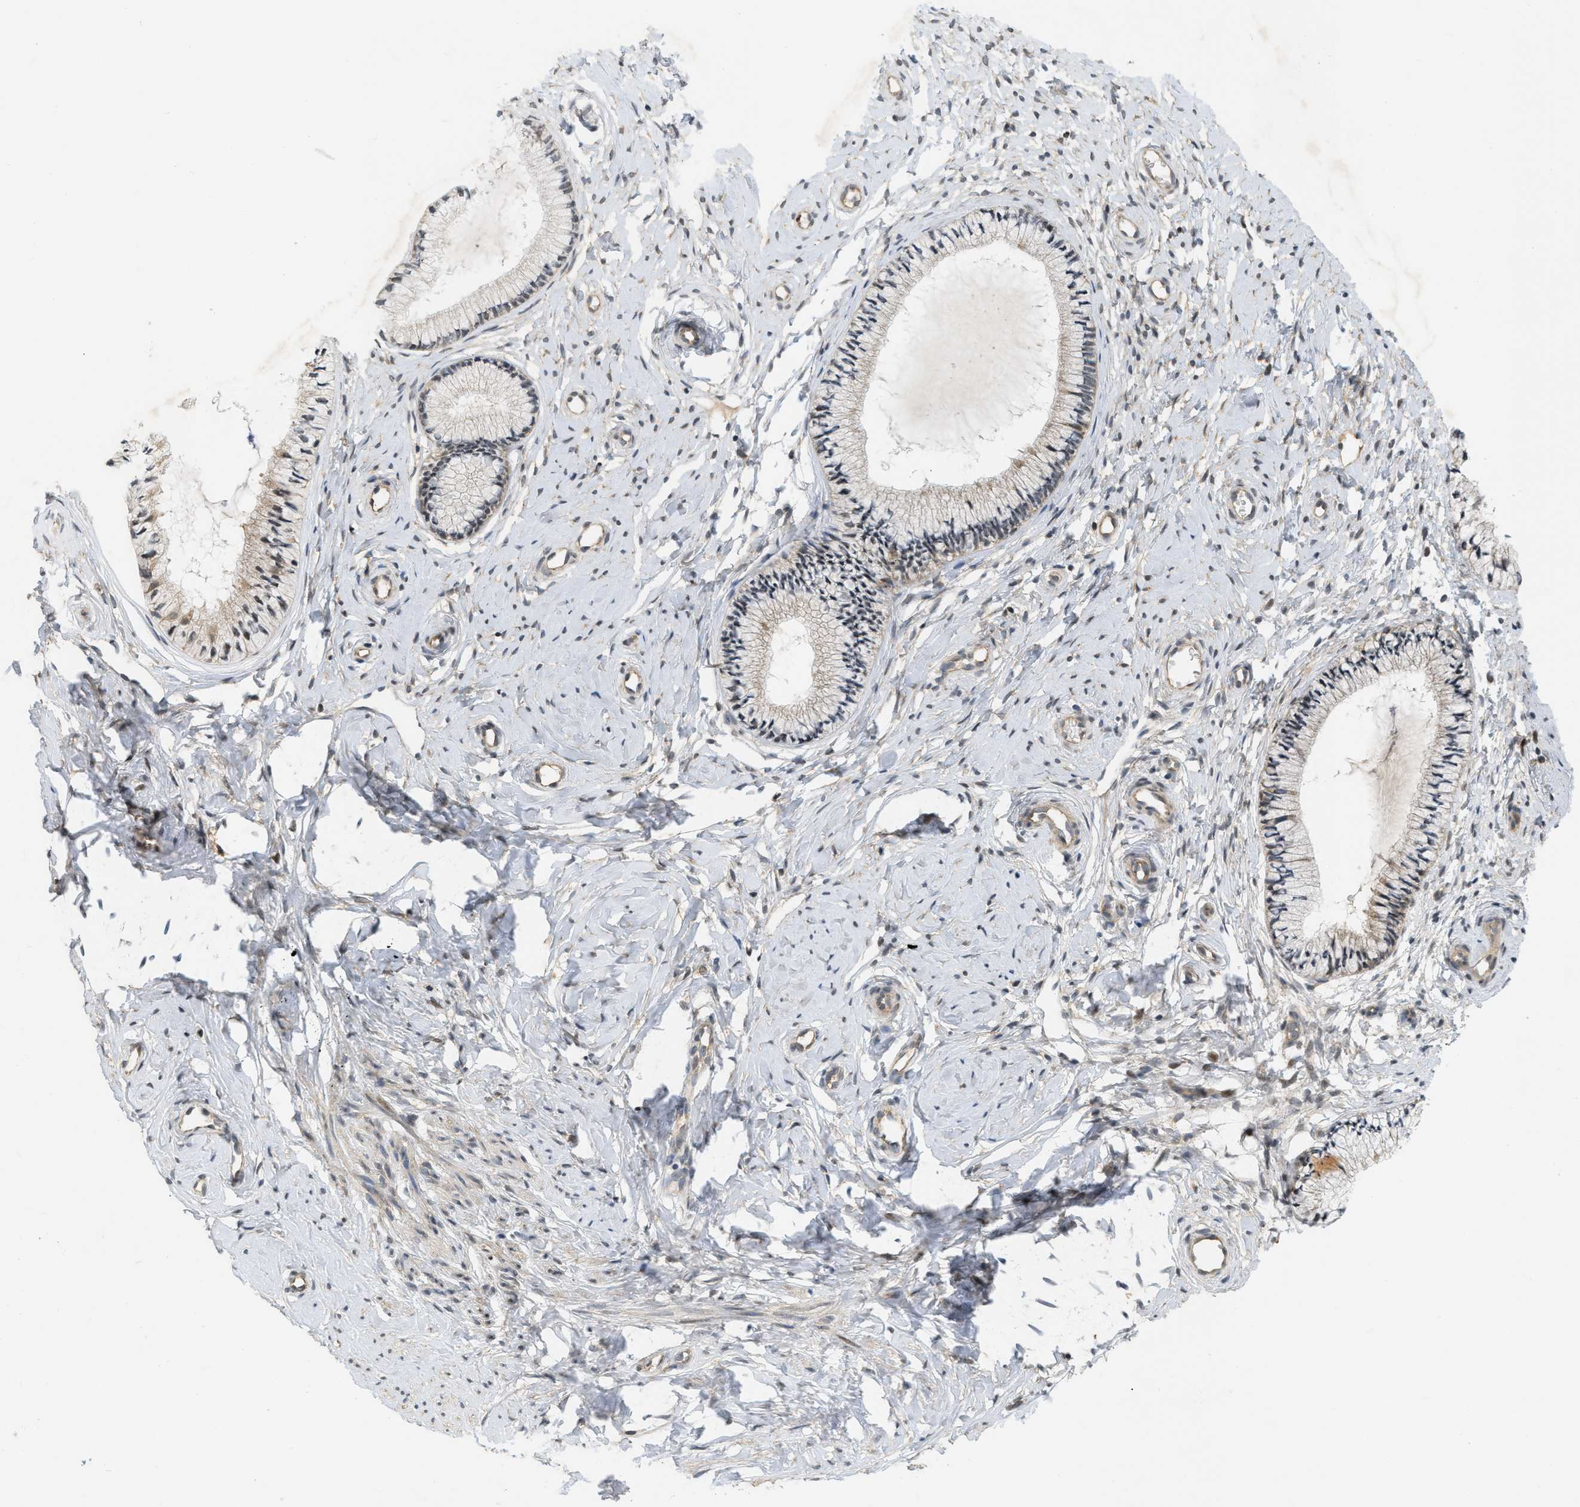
{"staining": {"intensity": "weak", "quantity": "<25%", "location": "cytoplasmic/membranous"}, "tissue": "cervix", "cell_type": "Glandular cells", "image_type": "normal", "snomed": [{"axis": "morphology", "description": "Normal tissue, NOS"}, {"axis": "topography", "description": "Cervix"}], "caption": "Immunohistochemistry (IHC) photomicrograph of unremarkable cervix stained for a protein (brown), which reveals no expression in glandular cells. Brightfield microscopy of immunohistochemistry stained with DAB (3,3'-diaminobenzidine) (brown) and hematoxylin (blue), captured at high magnification.", "gene": "PRKD1", "patient": {"sex": "female", "age": 46}}